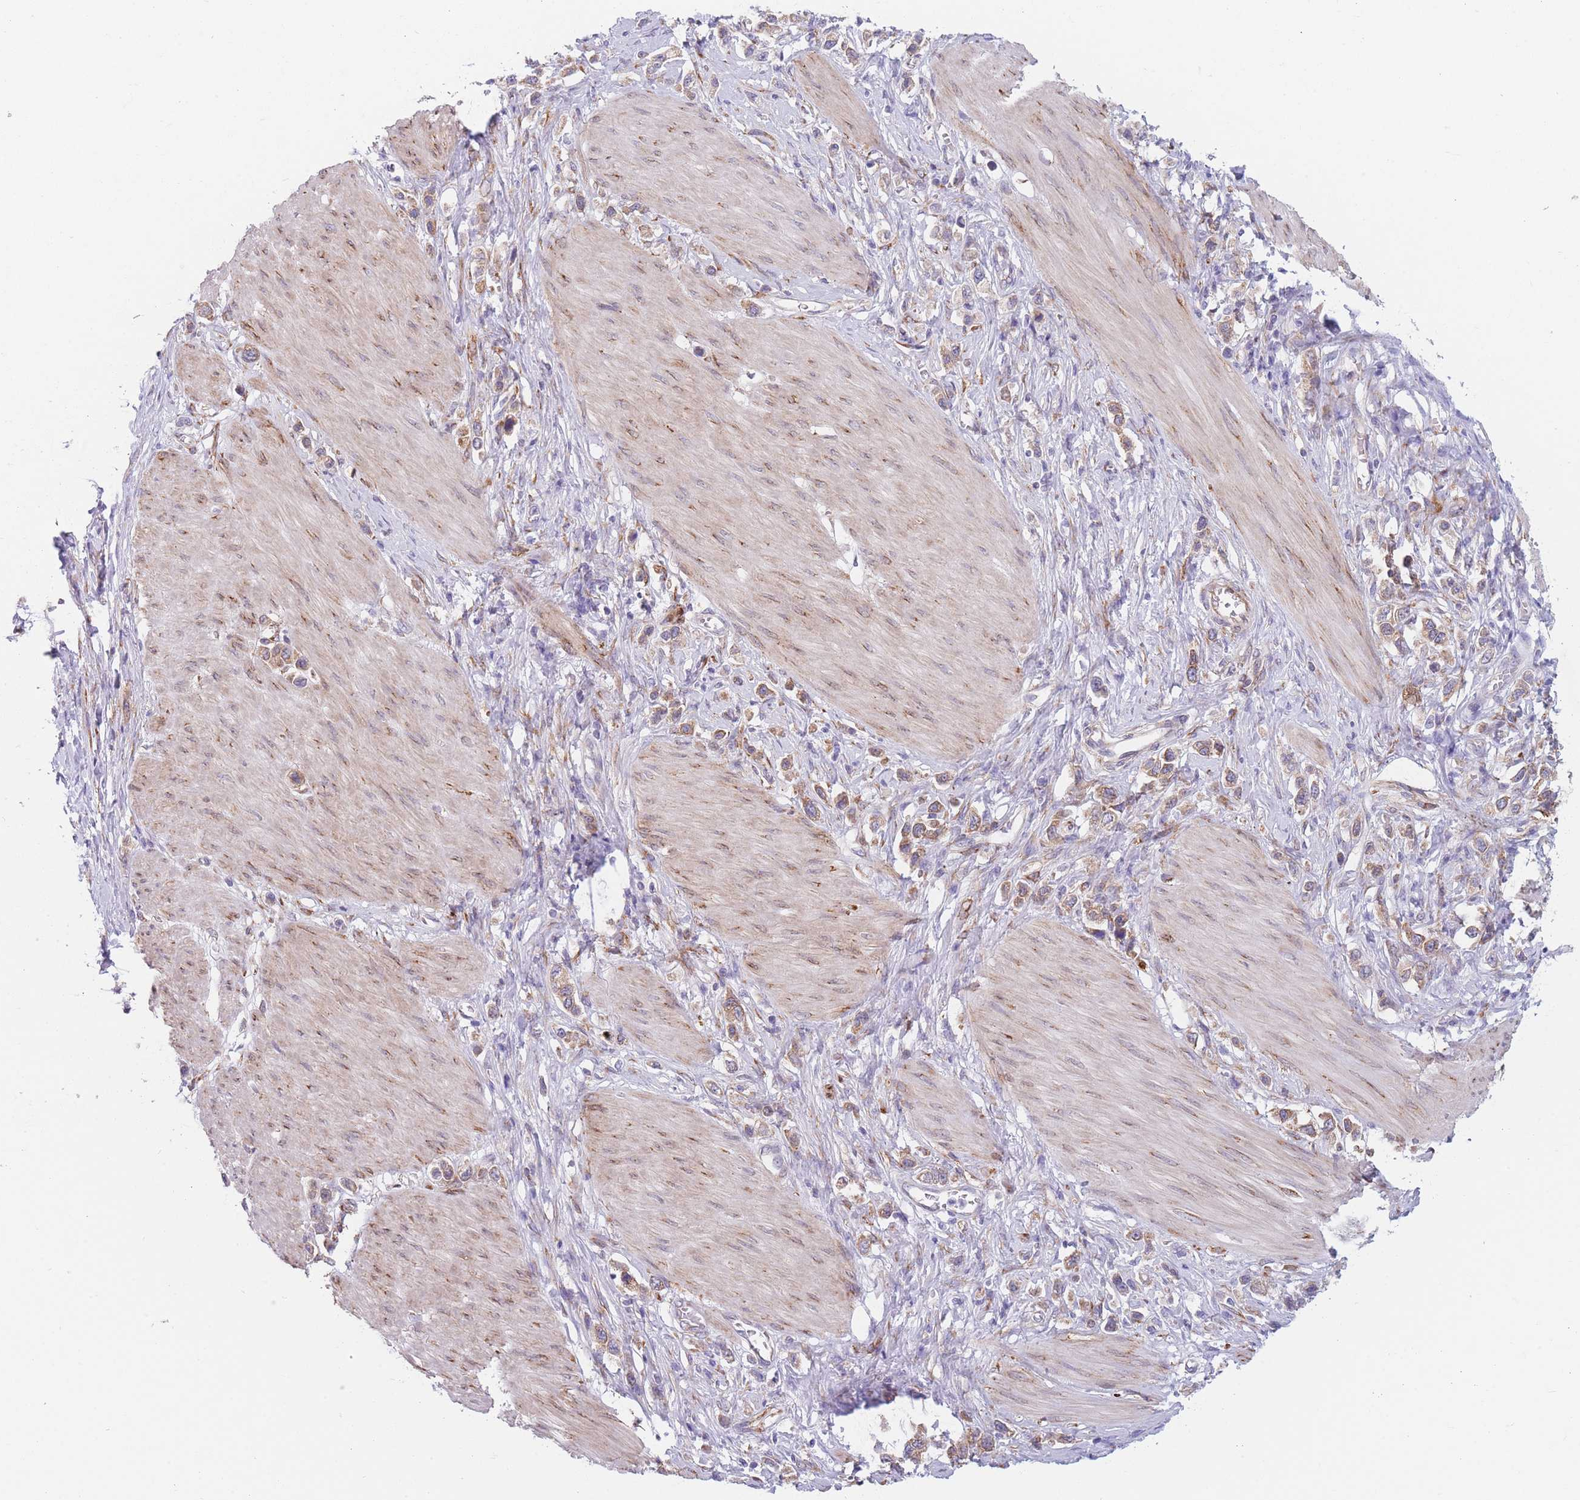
{"staining": {"intensity": "moderate", "quantity": ">75%", "location": "cytoplasmic/membranous"}, "tissue": "stomach cancer", "cell_type": "Tumor cells", "image_type": "cancer", "snomed": [{"axis": "morphology", "description": "Adenocarcinoma, NOS"}, {"axis": "topography", "description": "Stomach"}], "caption": "Human stomach cancer stained with a brown dye displays moderate cytoplasmic/membranous positive positivity in about >75% of tumor cells.", "gene": "AK9", "patient": {"sex": "female", "age": 65}}